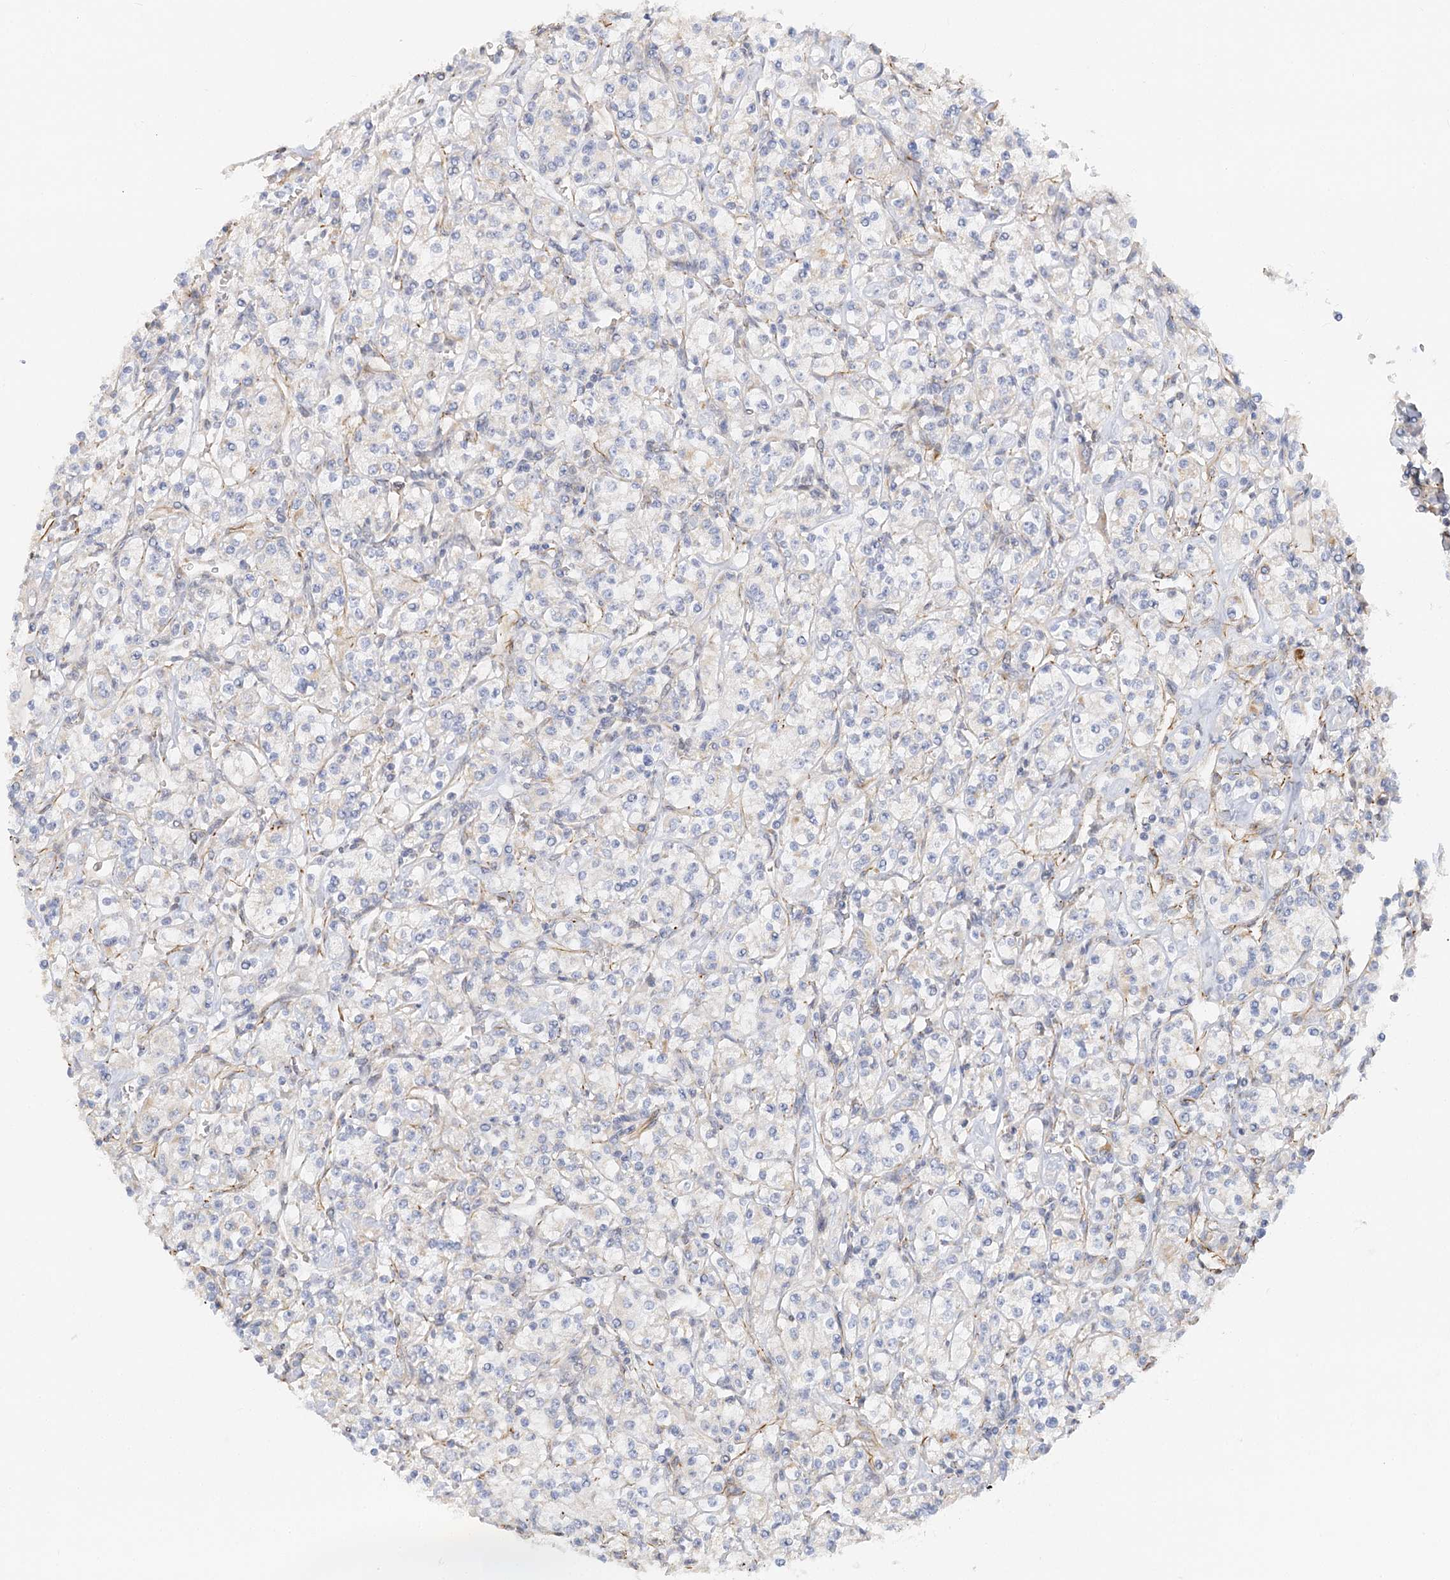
{"staining": {"intensity": "negative", "quantity": "none", "location": "none"}, "tissue": "renal cancer", "cell_type": "Tumor cells", "image_type": "cancer", "snomed": [{"axis": "morphology", "description": "Adenocarcinoma, NOS"}, {"axis": "topography", "description": "Kidney"}], "caption": "The IHC photomicrograph has no significant staining in tumor cells of adenocarcinoma (renal) tissue.", "gene": "NELL2", "patient": {"sex": "male", "age": 77}}